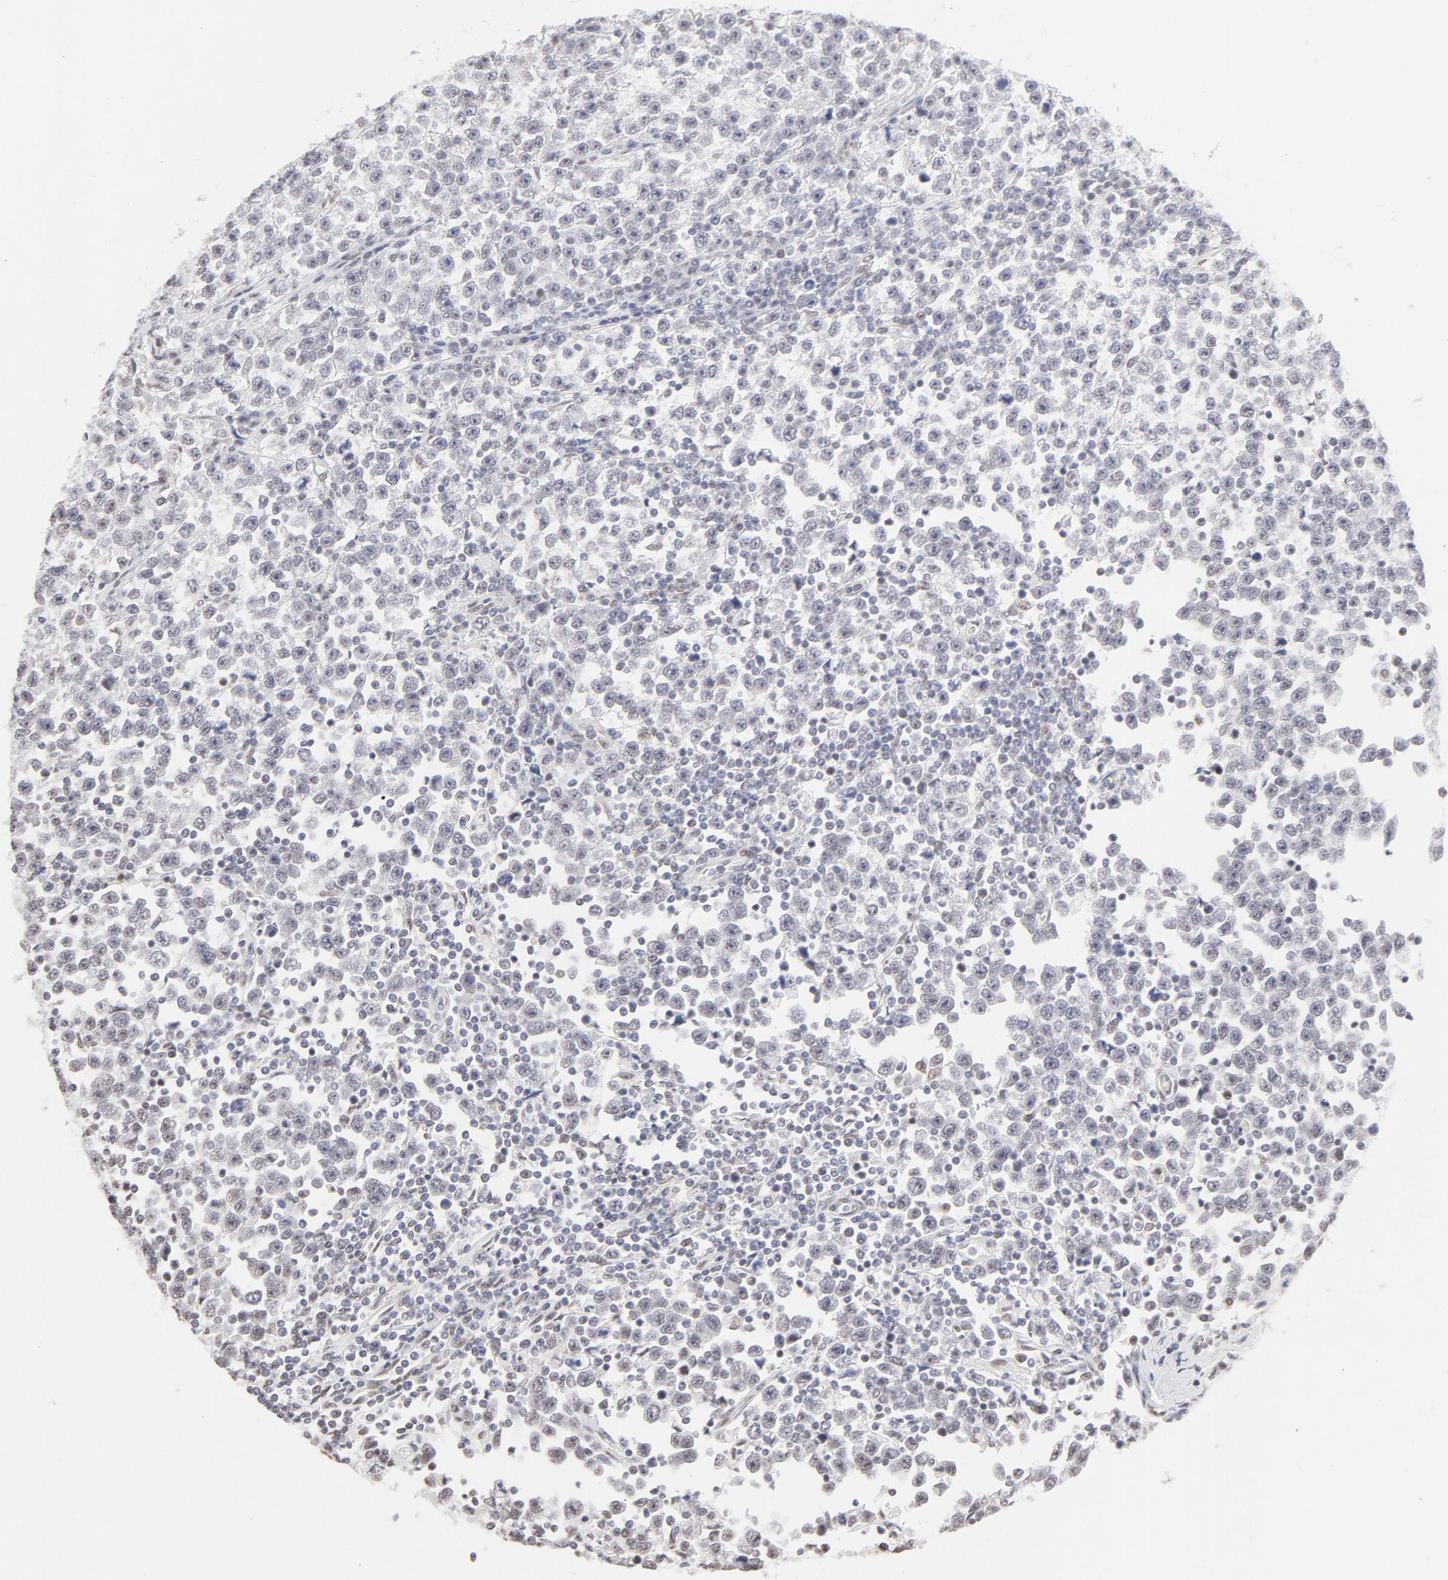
{"staining": {"intensity": "negative", "quantity": "none", "location": "none"}, "tissue": "testis cancer", "cell_type": "Tumor cells", "image_type": "cancer", "snomed": [{"axis": "morphology", "description": "Seminoma, NOS"}, {"axis": "topography", "description": "Testis"}], "caption": "A micrograph of testis seminoma stained for a protein displays no brown staining in tumor cells.", "gene": "PBX1", "patient": {"sex": "male", "age": 43}}